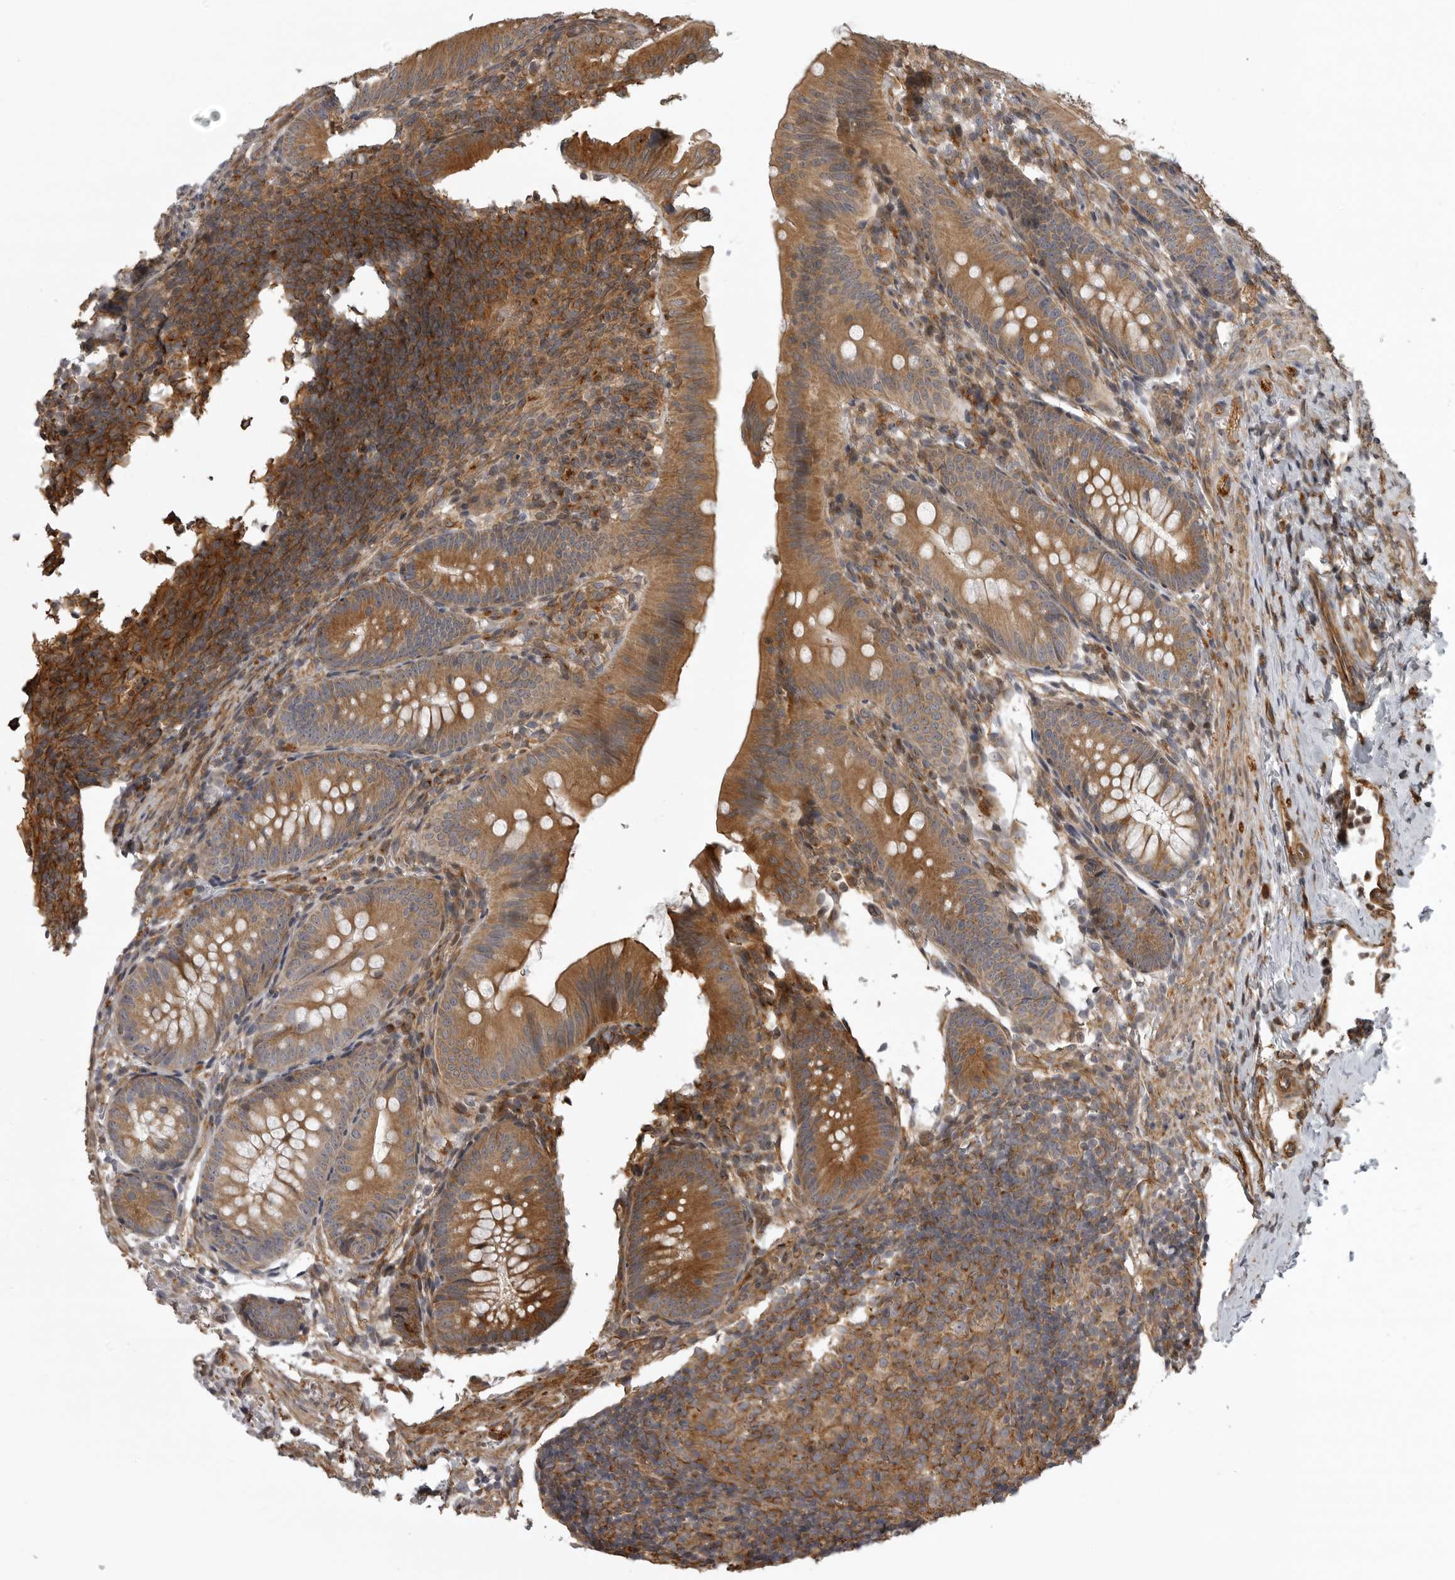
{"staining": {"intensity": "moderate", "quantity": ">75%", "location": "cytoplasmic/membranous"}, "tissue": "appendix", "cell_type": "Glandular cells", "image_type": "normal", "snomed": [{"axis": "morphology", "description": "Normal tissue, NOS"}, {"axis": "topography", "description": "Appendix"}], "caption": "About >75% of glandular cells in unremarkable human appendix show moderate cytoplasmic/membranous protein expression as visualized by brown immunohistochemical staining.", "gene": "ZNRF1", "patient": {"sex": "male", "age": 1}}